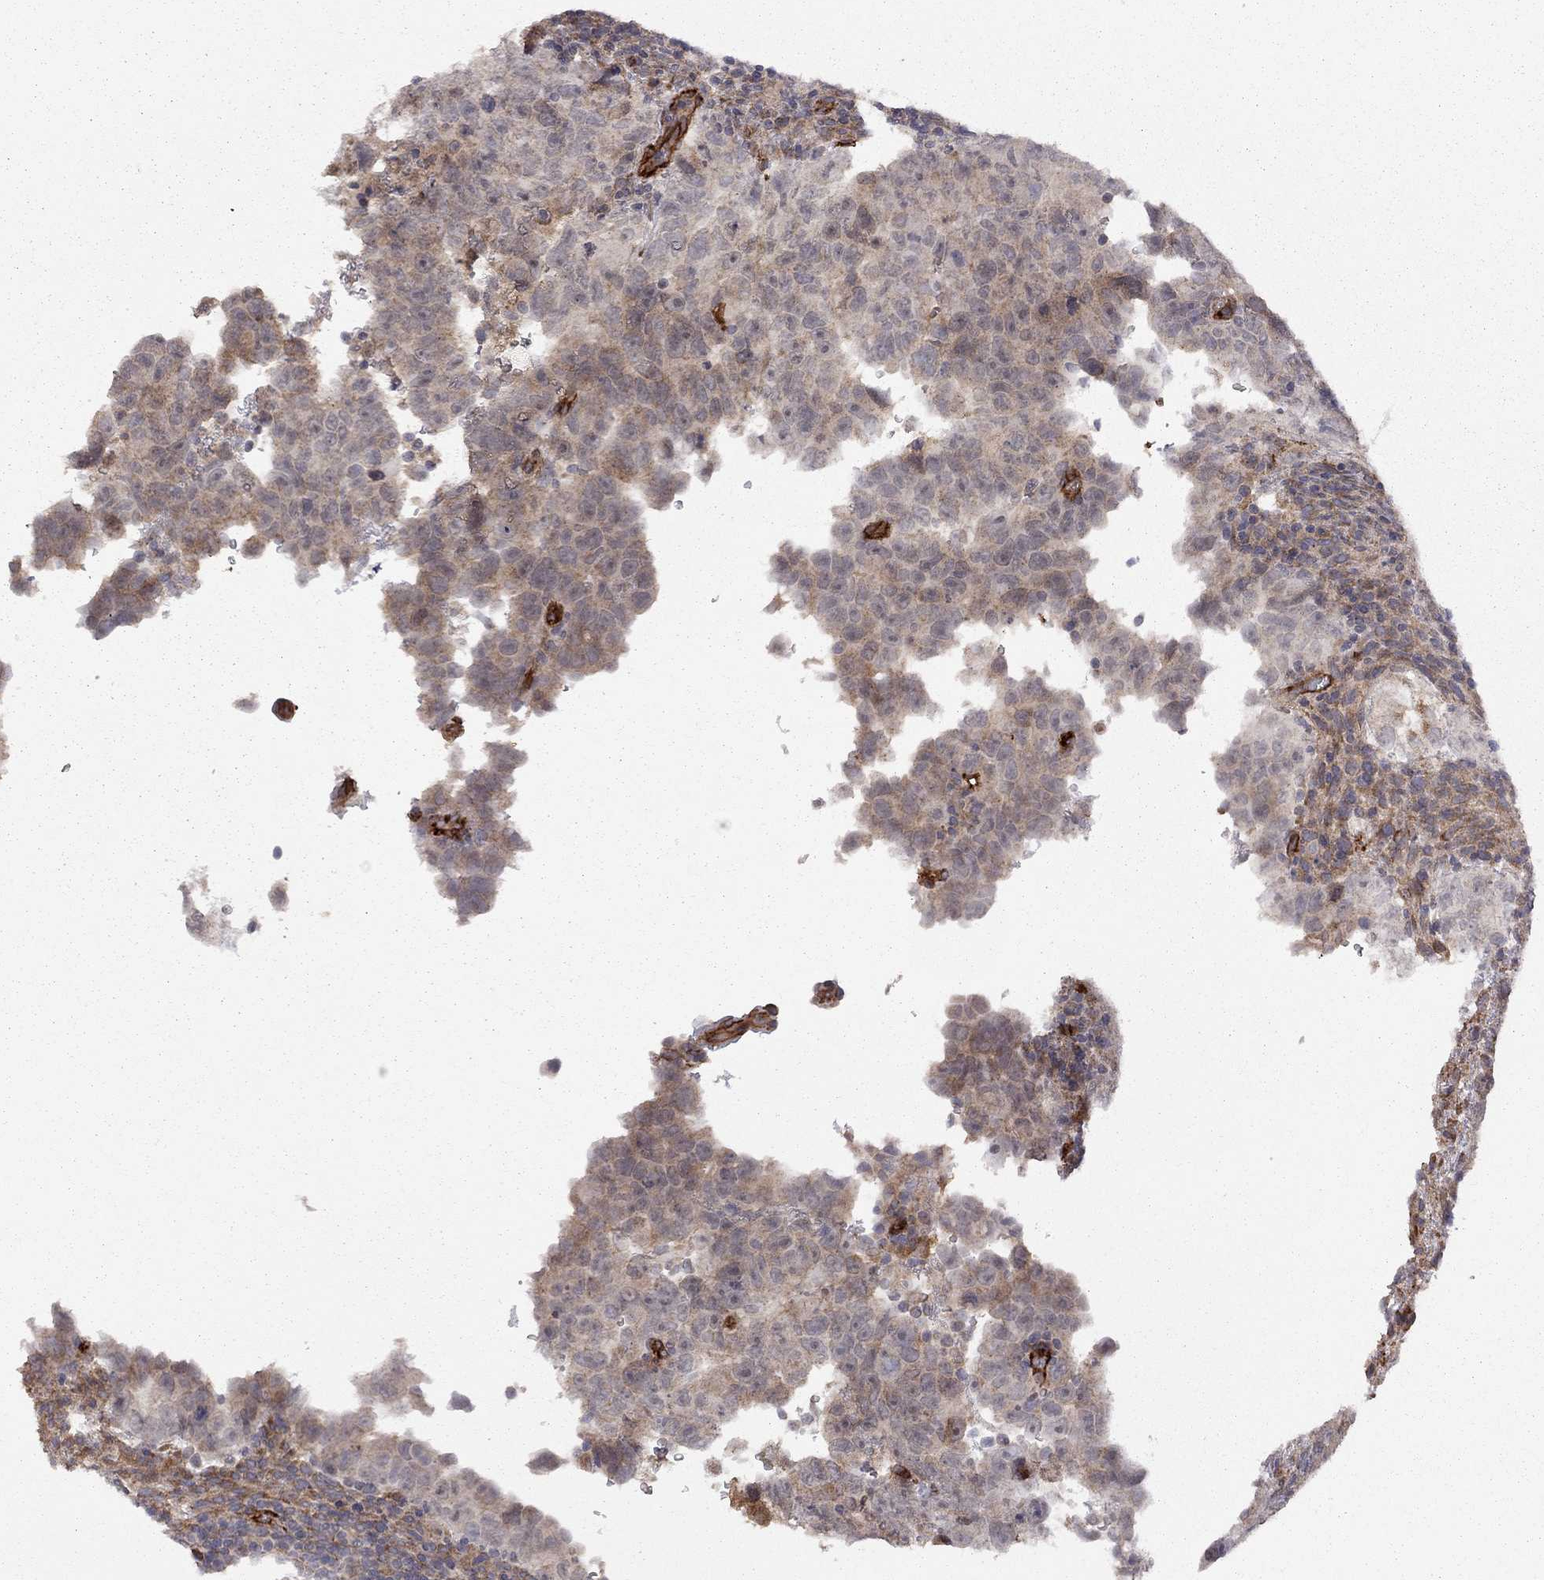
{"staining": {"intensity": "weak", "quantity": "<25%", "location": "cytoplasmic/membranous"}, "tissue": "testis cancer", "cell_type": "Tumor cells", "image_type": "cancer", "snomed": [{"axis": "morphology", "description": "Carcinoma, Embryonal, NOS"}, {"axis": "topography", "description": "Testis"}], "caption": "This micrograph is of testis cancer stained with immunohistochemistry to label a protein in brown with the nuclei are counter-stained blue. There is no staining in tumor cells.", "gene": "EXOC3L2", "patient": {"sex": "male", "age": 24}}